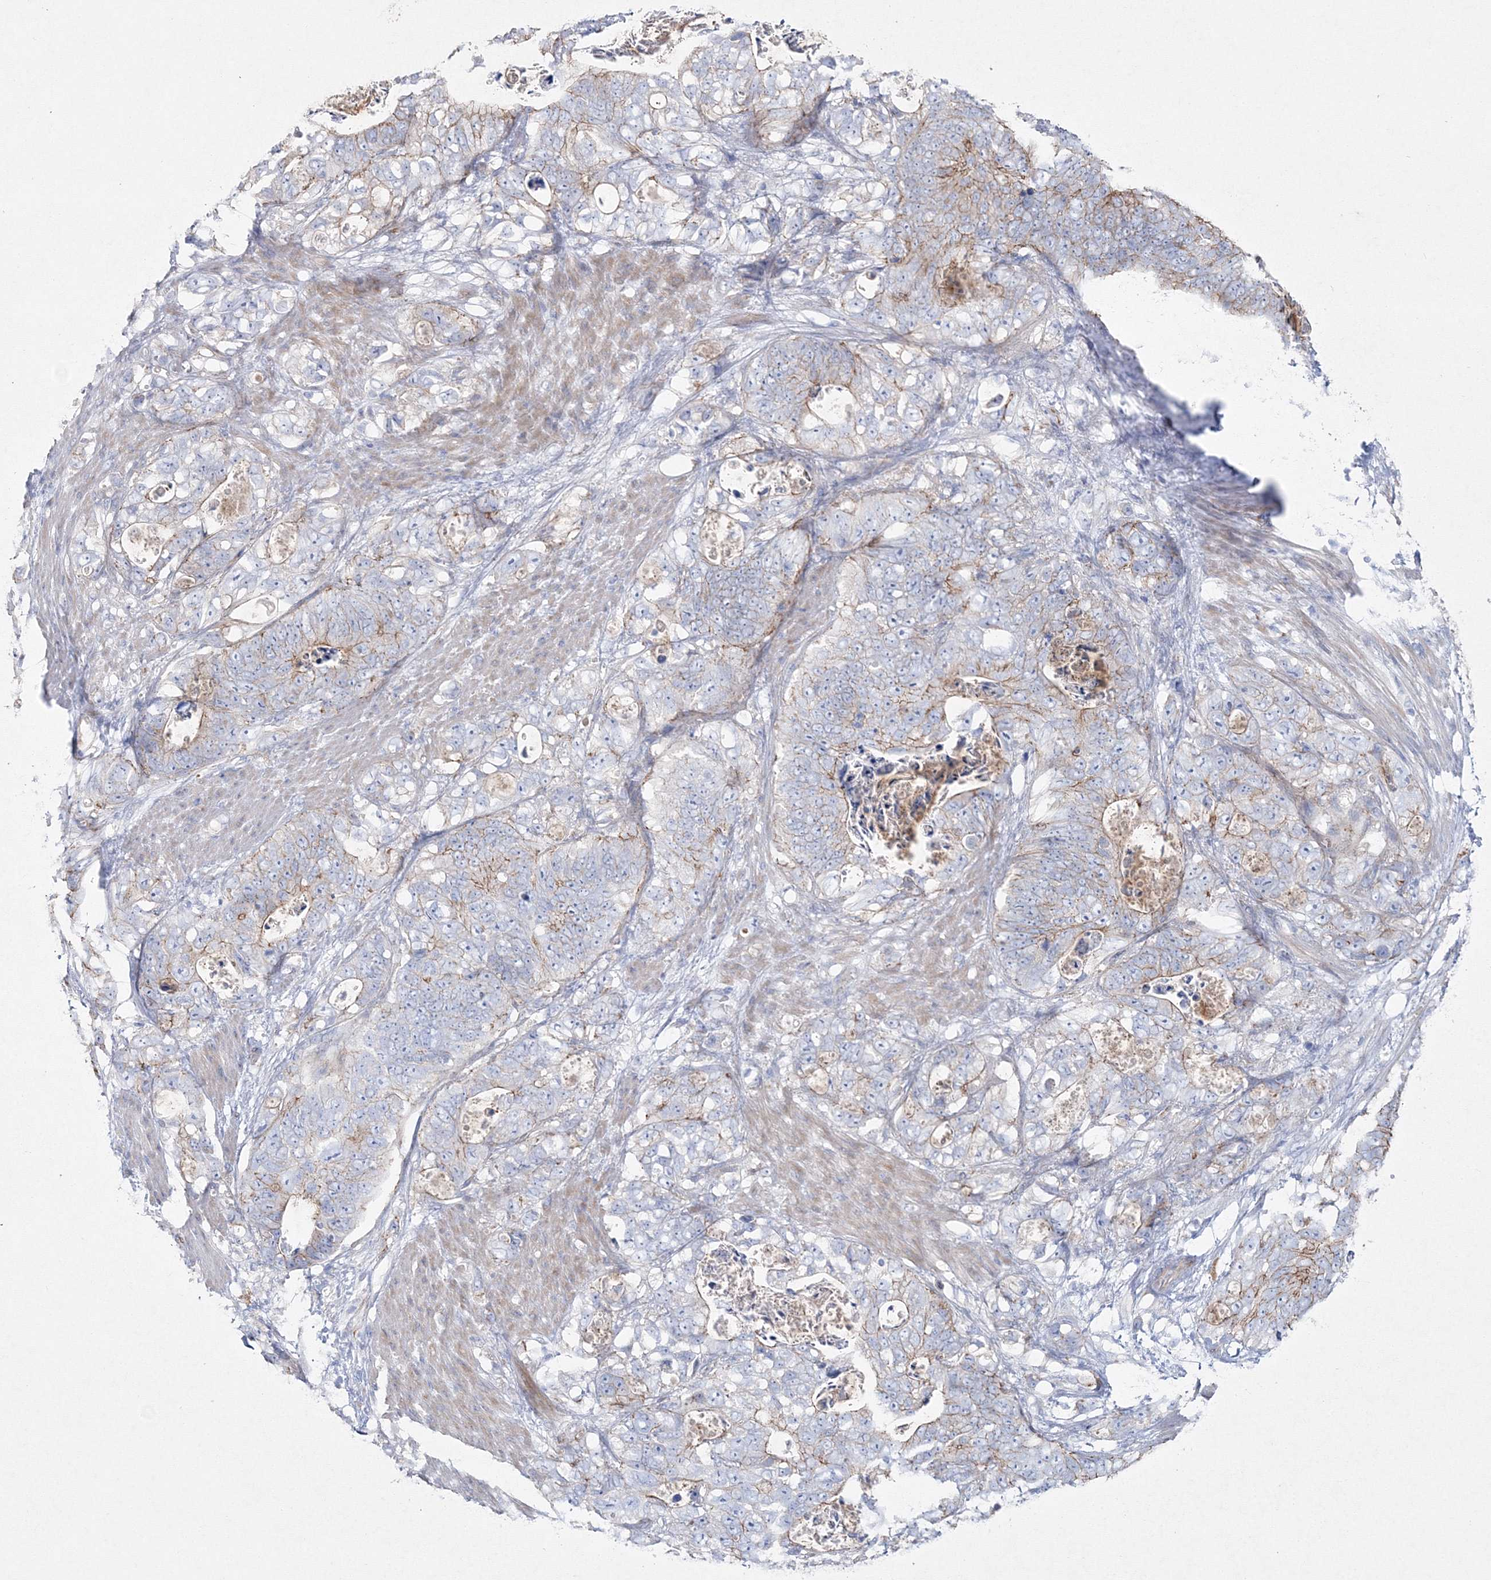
{"staining": {"intensity": "moderate", "quantity": "25%-75%", "location": "cytoplasmic/membranous"}, "tissue": "stomach cancer", "cell_type": "Tumor cells", "image_type": "cancer", "snomed": [{"axis": "morphology", "description": "Normal tissue, NOS"}, {"axis": "morphology", "description": "Adenocarcinoma, NOS"}, {"axis": "topography", "description": "Stomach"}], "caption": "IHC histopathology image of neoplastic tissue: human adenocarcinoma (stomach) stained using IHC exhibits medium levels of moderate protein expression localized specifically in the cytoplasmic/membranous of tumor cells, appearing as a cytoplasmic/membranous brown color.", "gene": "NAA40", "patient": {"sex": "female", "age": 89}}